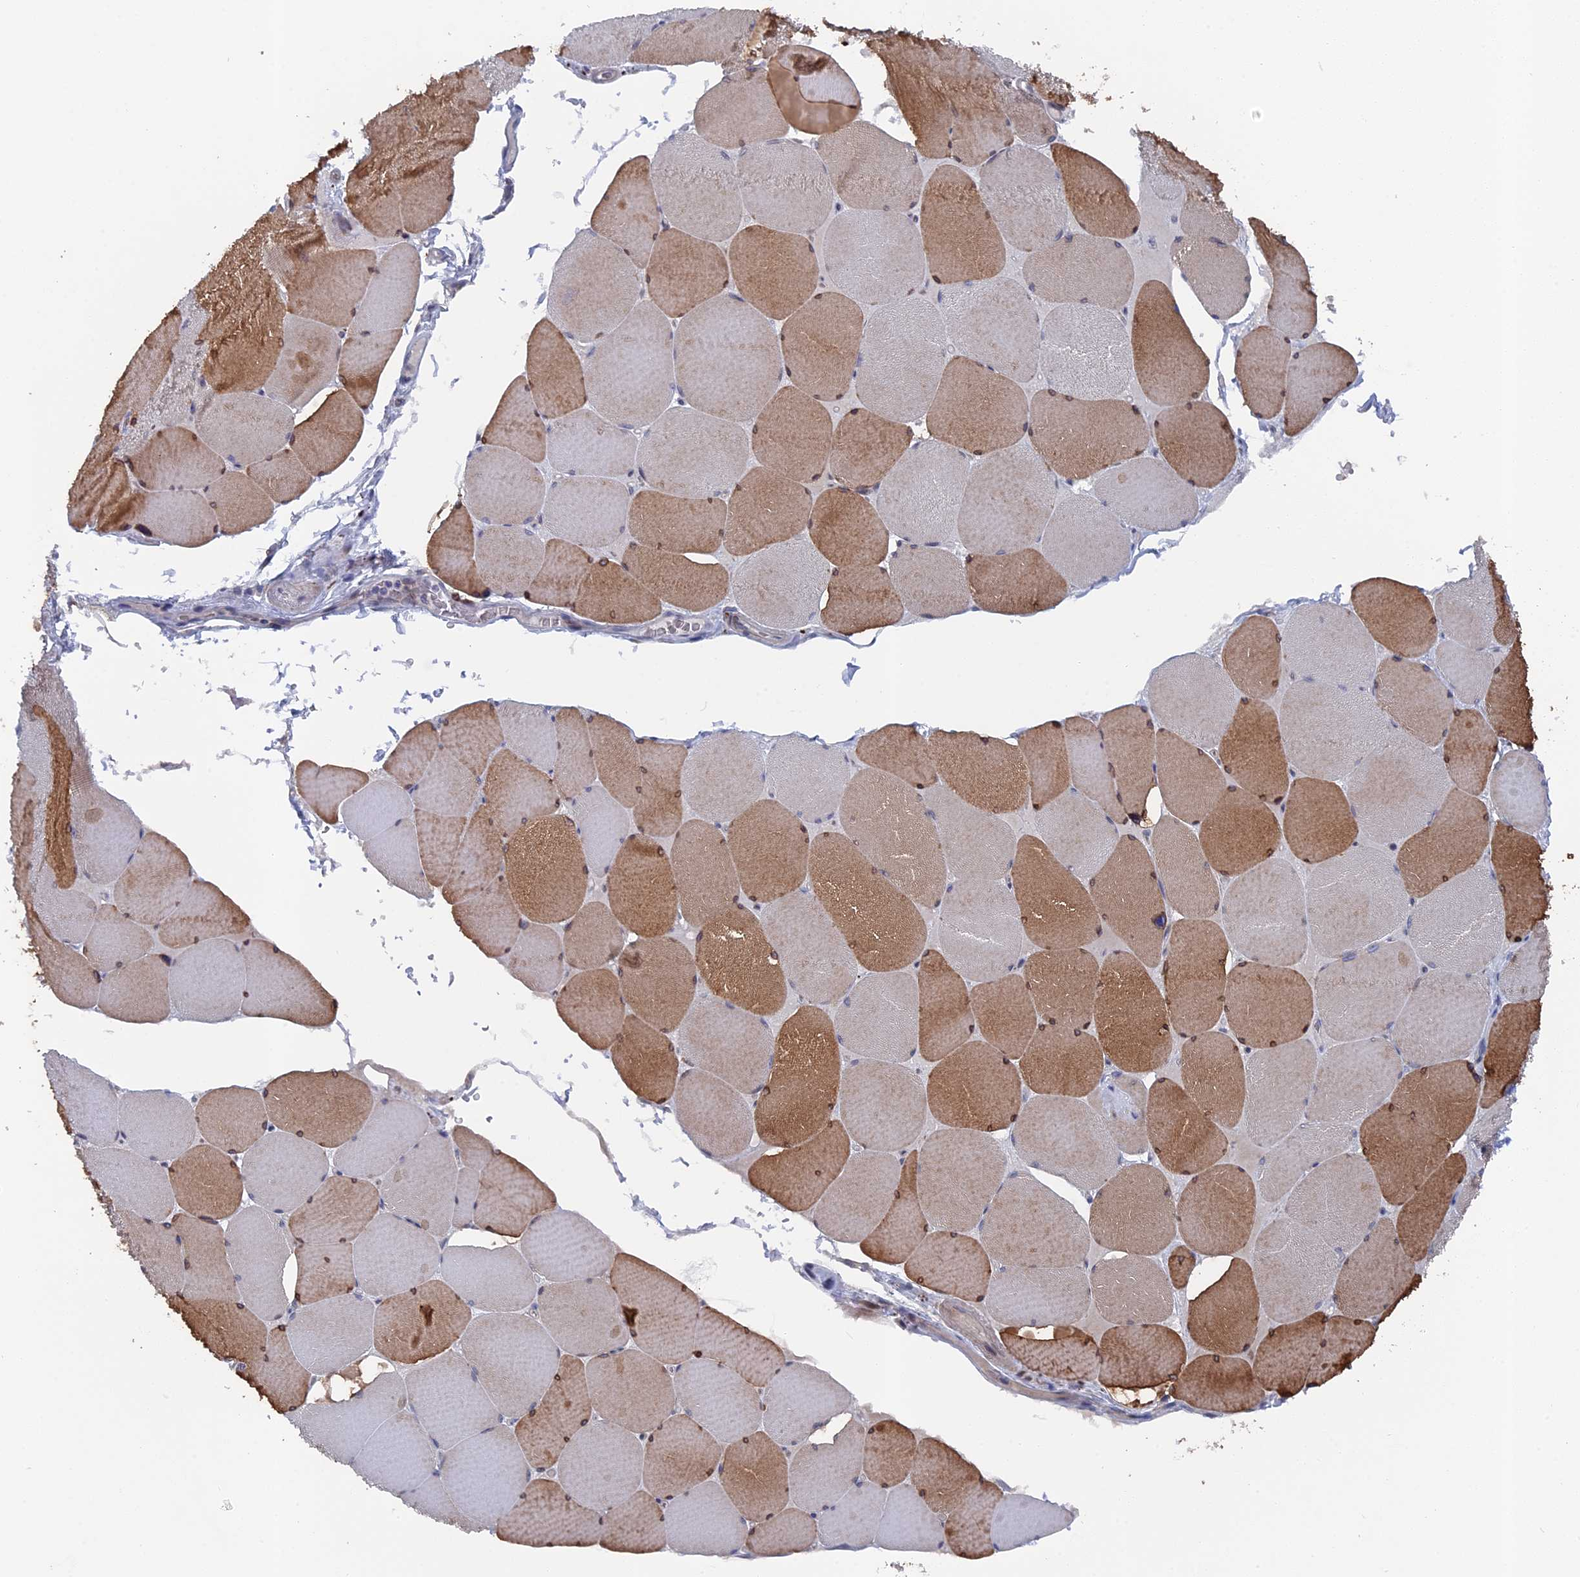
{"staining": {"intensity": "moderate", "quantity": "25%-75%", "location": "cytoplasmic/membranous"}, "tissue": "skeletal muscle", "cell_type": "Myocytes", "image_type": "normal", "snomed": [{"axis": "morphology", "description": "Normal tissue, NOS"}, {"axis": "topography", "description": "Skeletal muscle"}, {"axis": "topography", "description": "Head-Neck"}], "caption": "This photomicrograph demonstrates normal skeletal muscle stained with IHC to label a protein in brown. The cytoplasmic/membranous of myocytes show moderate positivity for the protein. Nuclei are counter-stained blue.", "gene": "TMEM161A", "patient": {"sex": "male", "age": 66}}